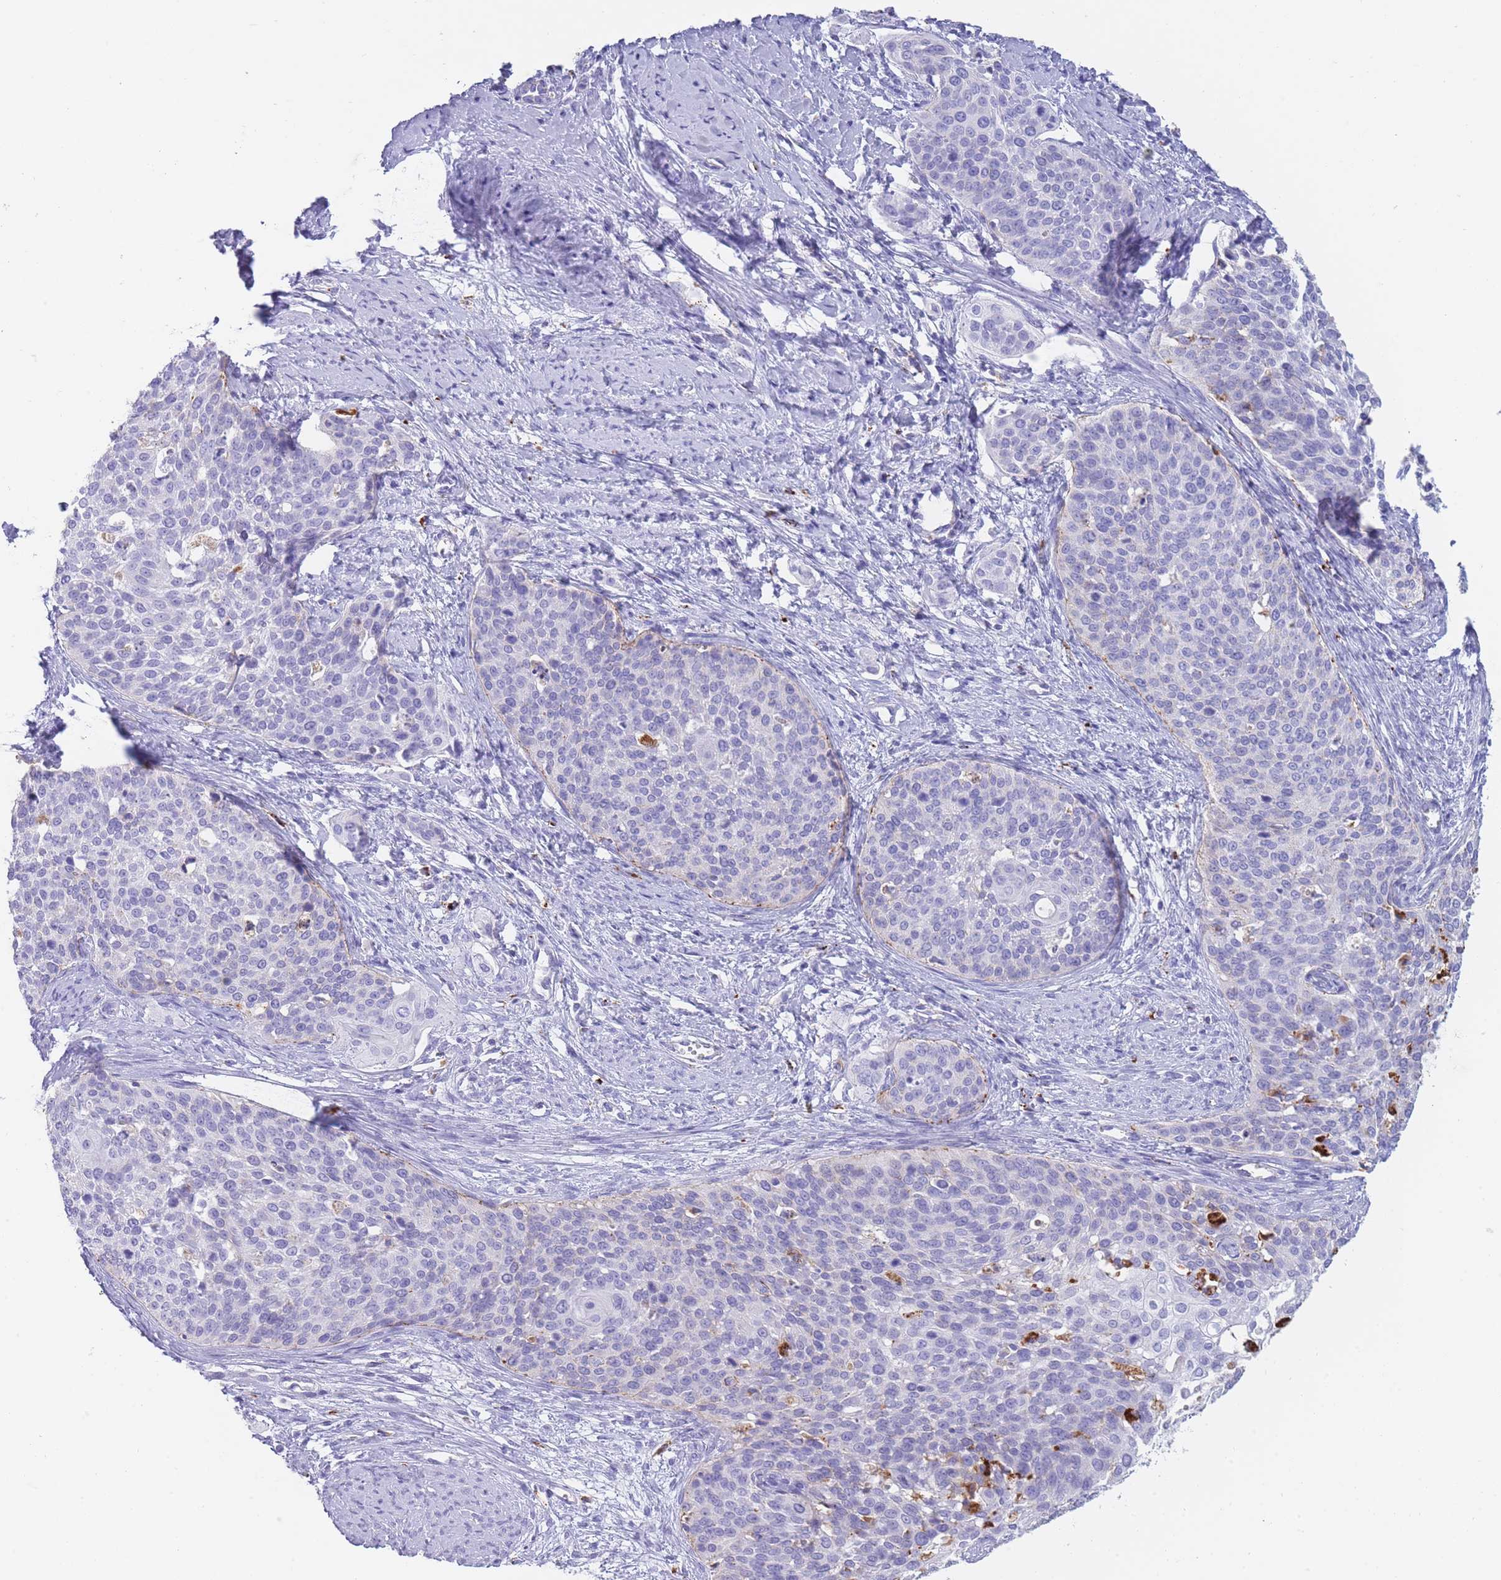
{"staining": {"intensity": "negative", "quantity": "none", "location": "none"}, "tissue": "cervical cancer", "cell_type": "Tumor cells", "image_type": "cancer", "snomed": [{"axis": "morphology", "description": "Squamous cell carcinoma, NOS"}, {"axis": "topography", "description": "Cervix"}], "caption": "Immunohistochemistry of cervical cancer exhibits no positivity in tumor cells.", "gene": "GAA", "patient": {"sex": "female", "age": 44}}